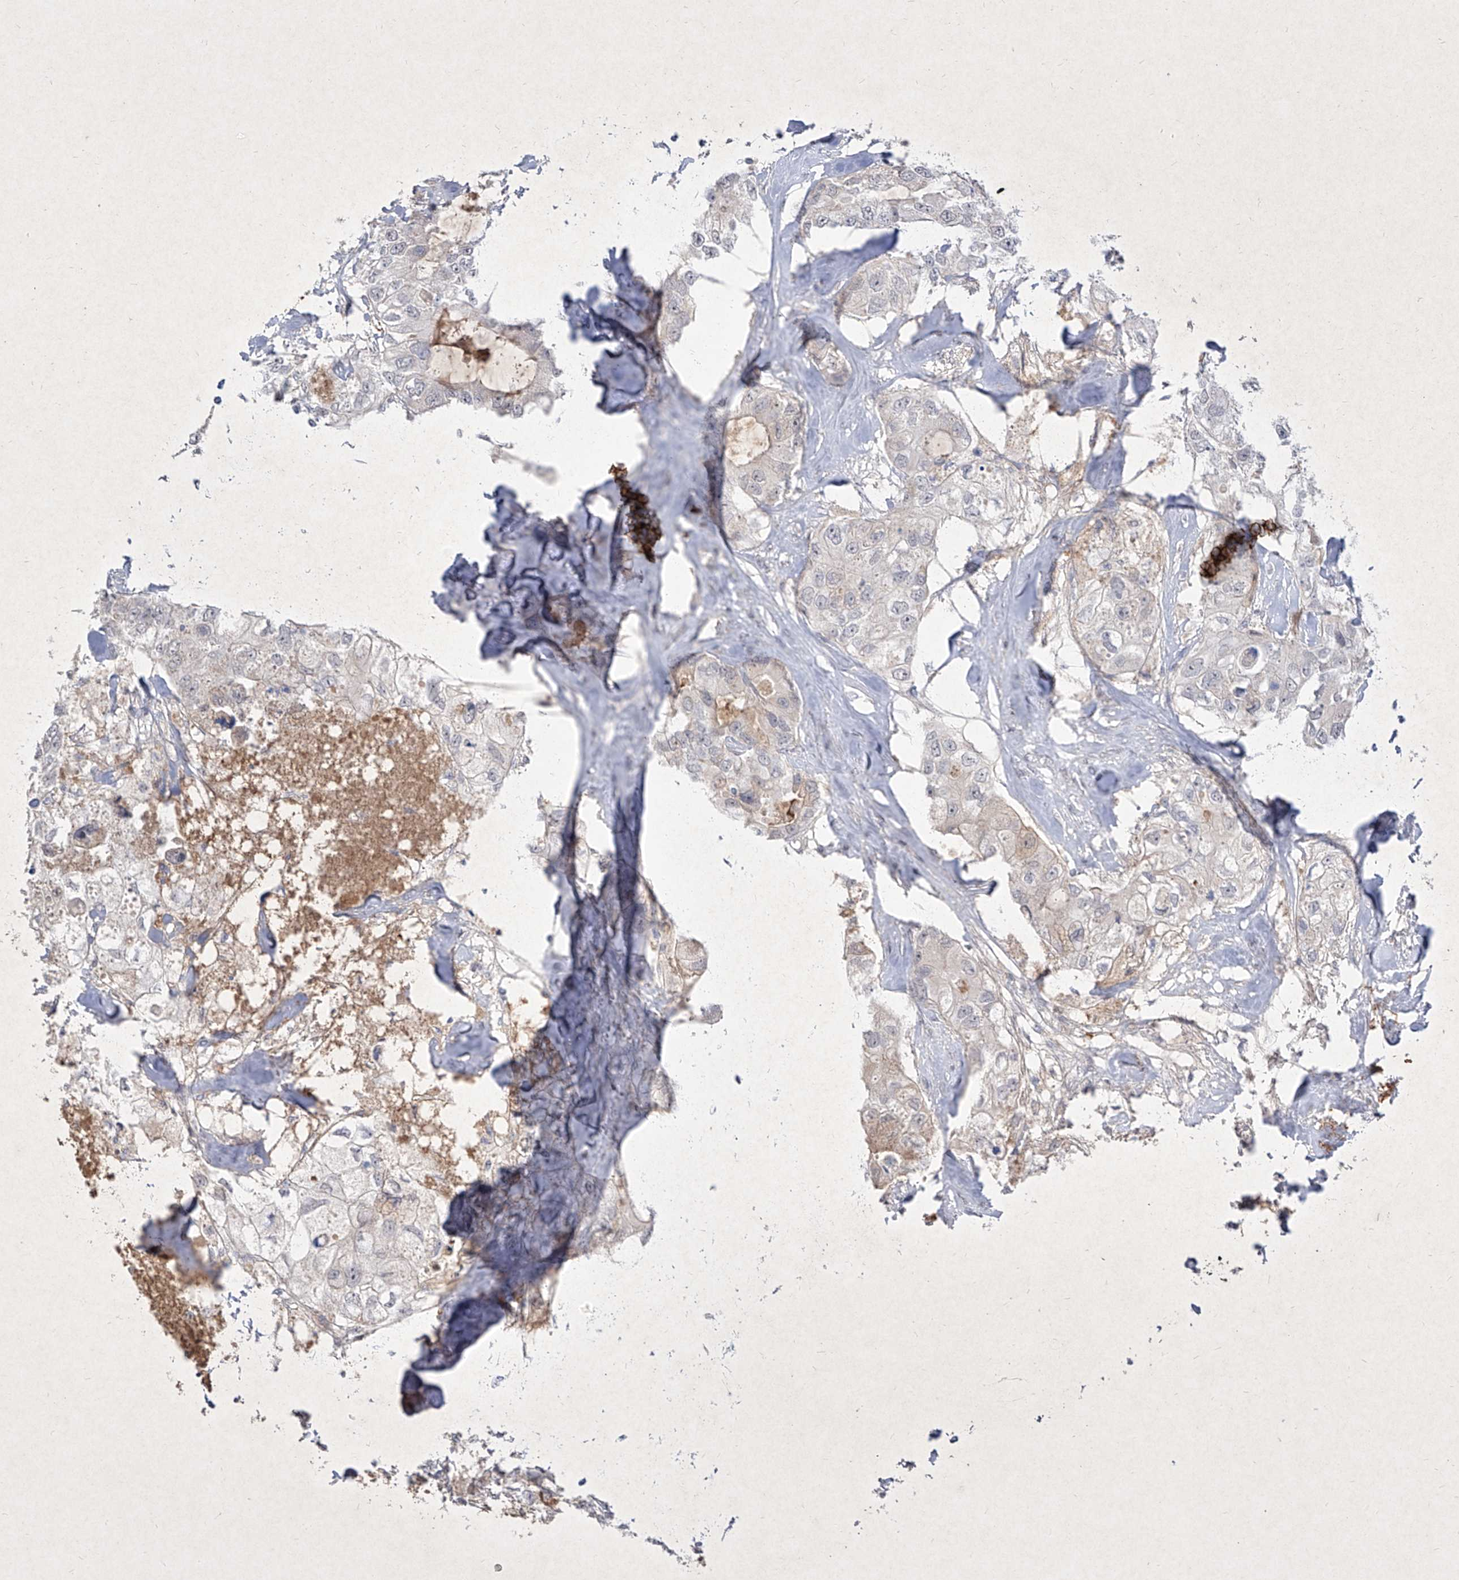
{"staining": {"intensity": "negative", "quantity": "none", "location": "none"}, "tissue": "breast cancer", "cell_type": "Tumor cells", "image_type": "cancer", "snomed": [{"axis": "morphology", "description": "Duct carcinoma"}, {"axis": "topography", "description": "Breast"}], "caption": "Immunohistochemical staining of intraductal carcinoma (breast) reveals no significant staining in tumor cells.", "gene": "C4A", "patient": {"sex": "female", "age": 62}}